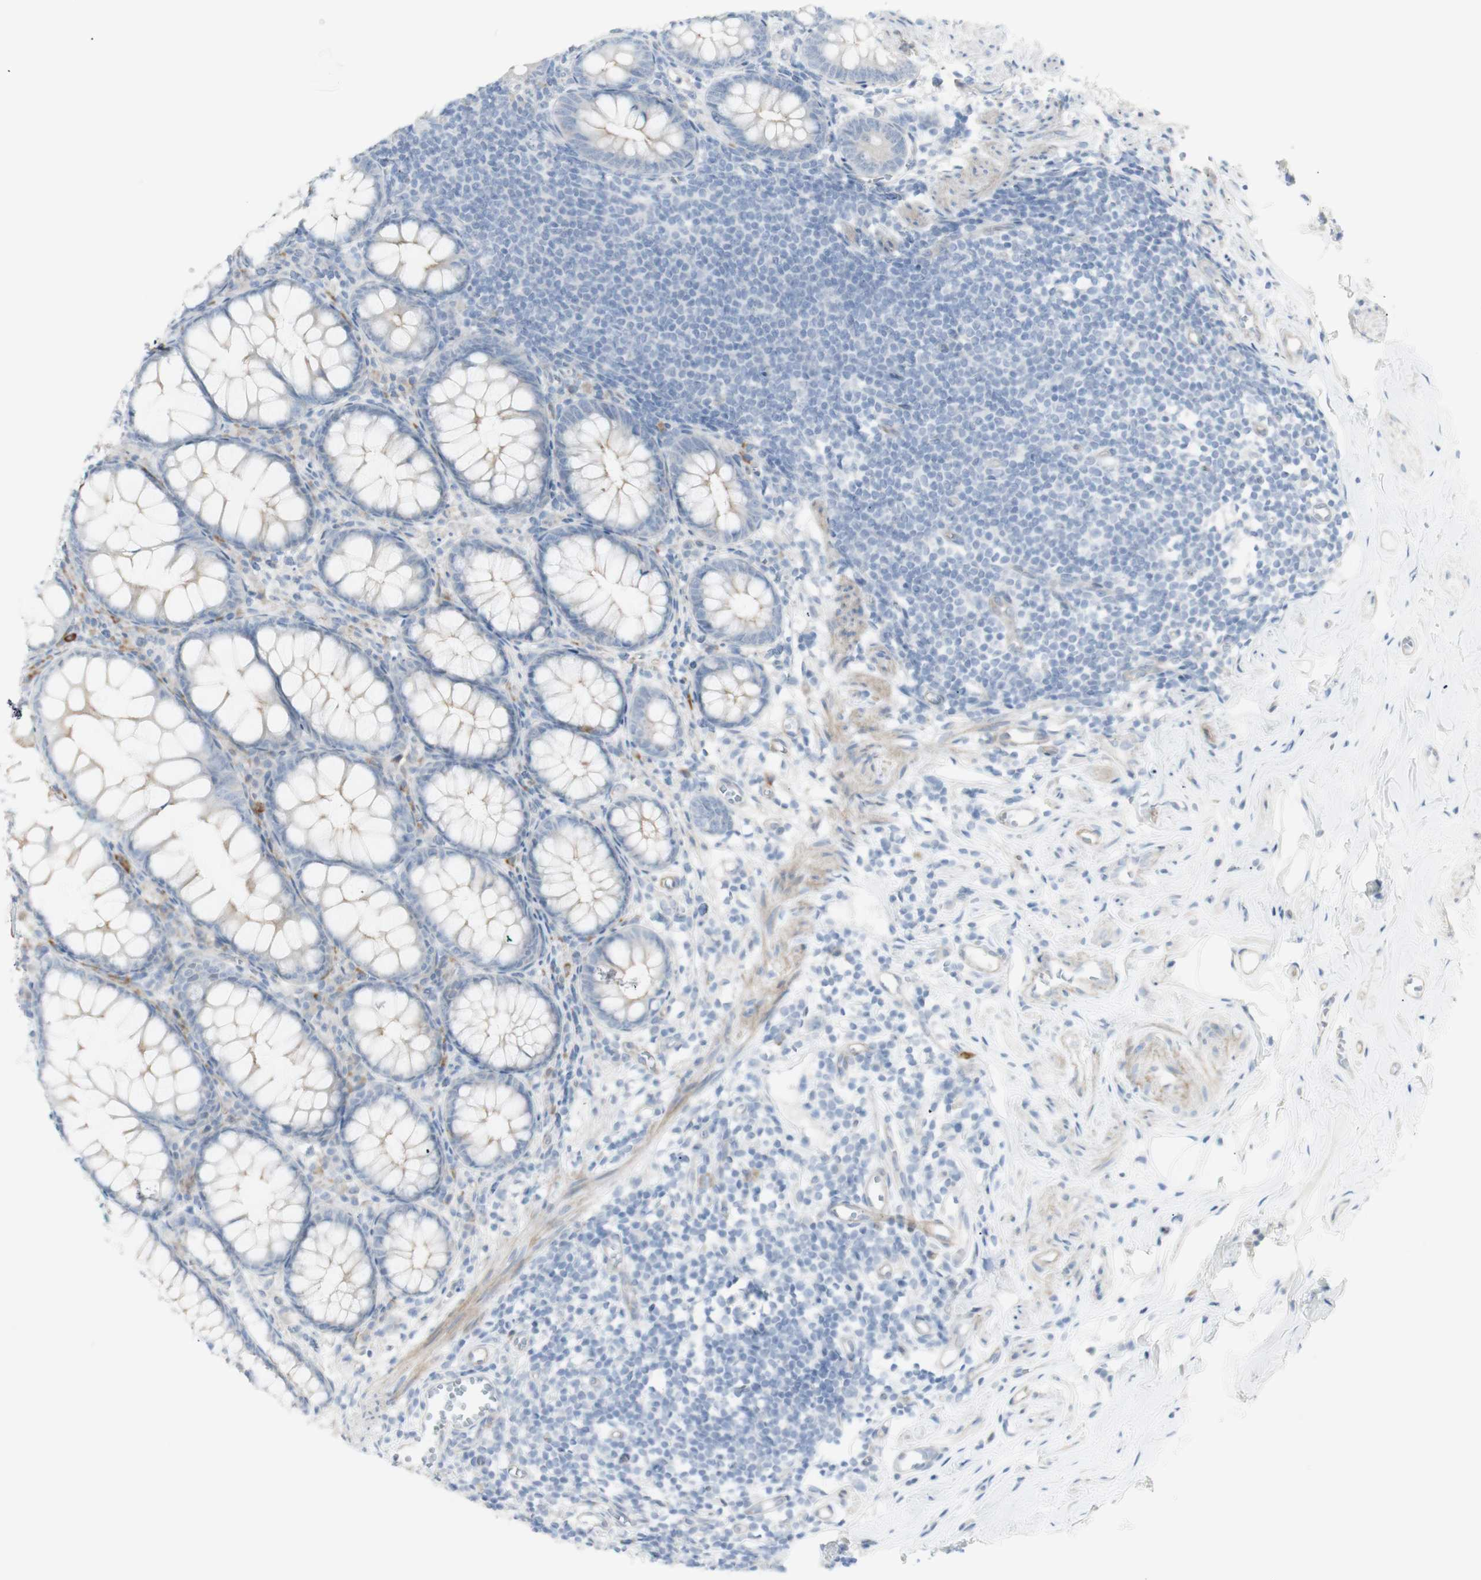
{"staining": {"intensity": "moderate", "quantity": "25%-75%", "location": "cytoplasmic/membranous"}, "tissue": "appendix", "cell_type": "Glandular cells", "image_type": "normal", "snomed": [{"axis": "morphology", "description": "Normal tissue, NOS"}, {"axis": "topography", "description": "Appendix"}], "caption": "Immunohistochemistry (IHC) of normal appendix displays medium levels of moderate cytoplasmic/membranous expression in about 25%-75% of glandular cells. (DAB IHC, brown staining for protein, blue staining for nuclei).", "gene": "NDST4", "patient": {"sex": "female", "age": 77}}